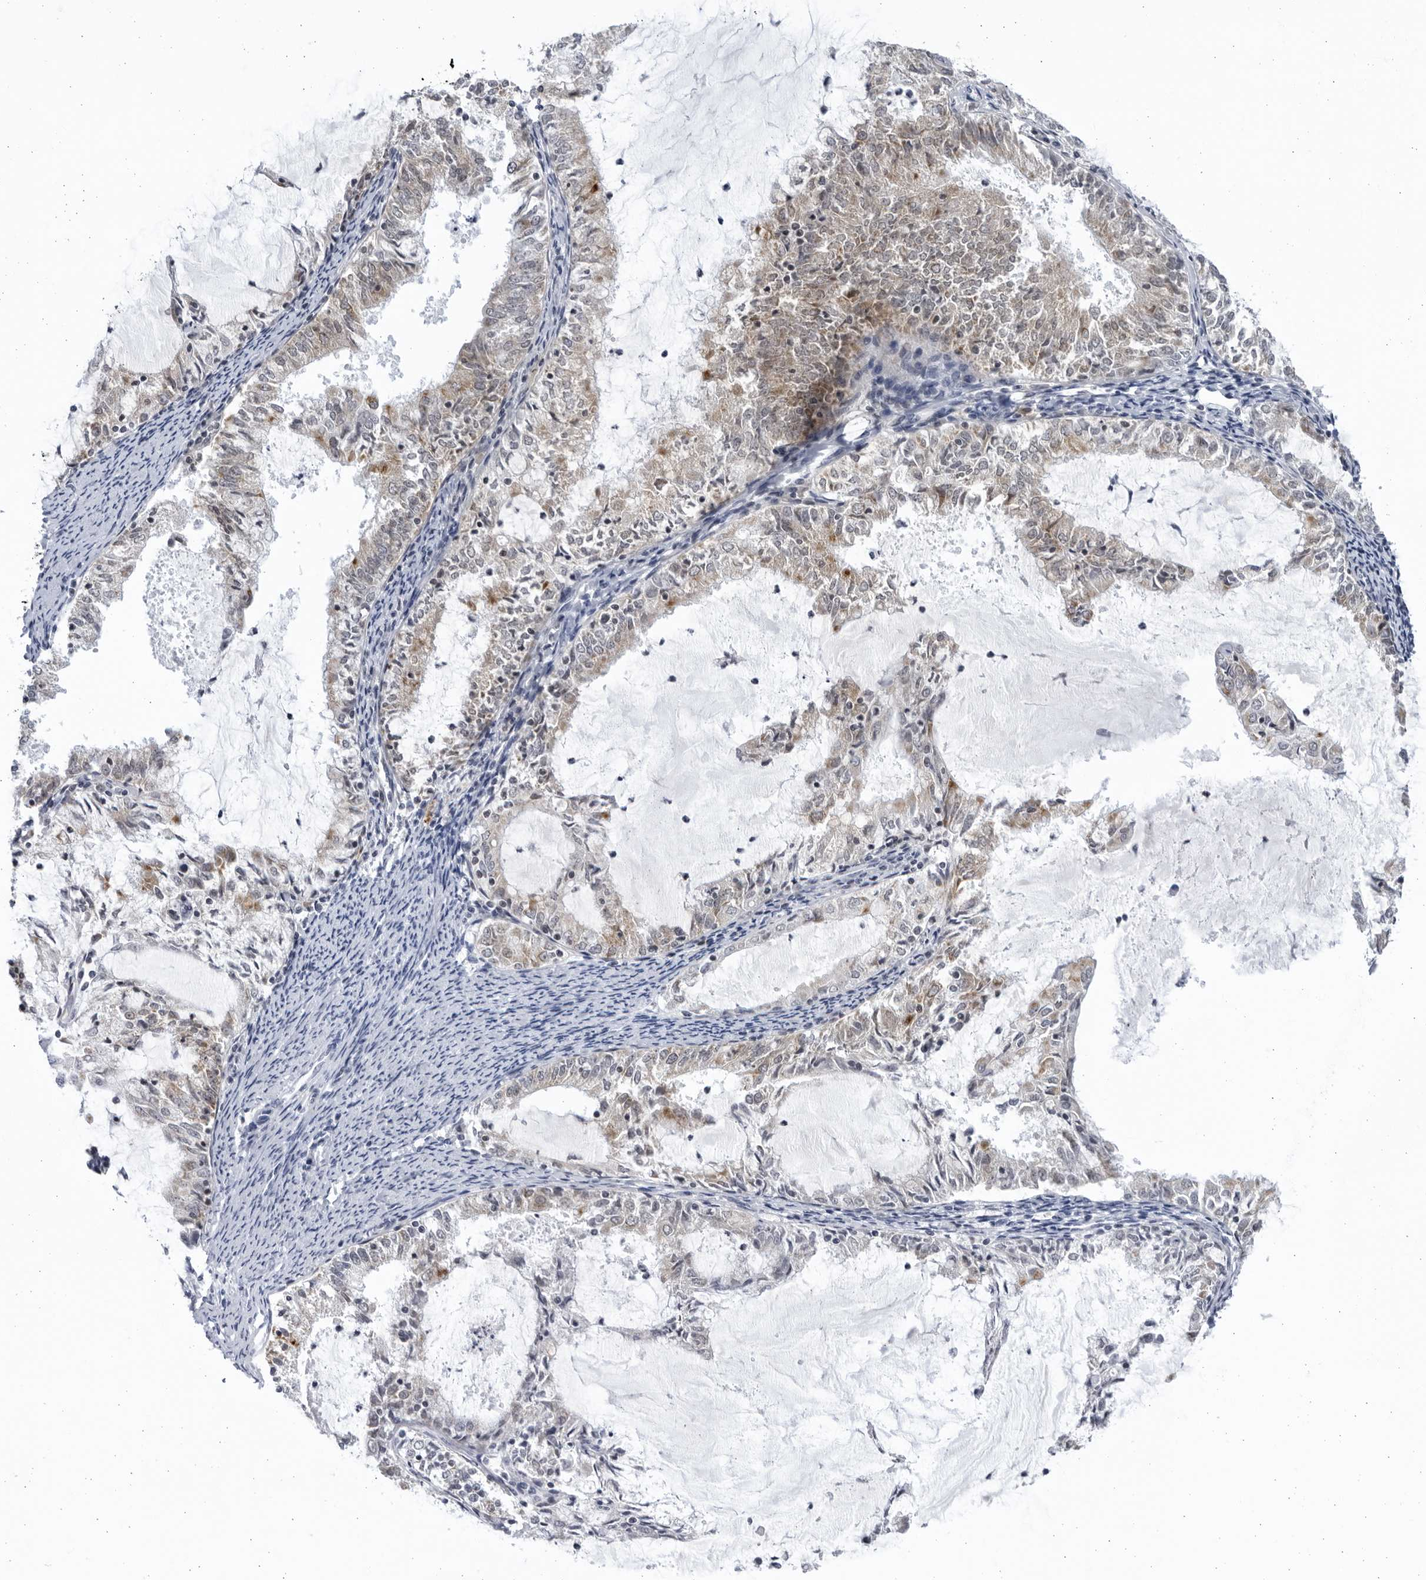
{"staining": {"intensity": "weak", "quantity": "25%-75%", "location": "cytoplasmic/membranous"}, "tissue": "endometrial cancer", "cell_type": "Tumor cells", "image_type": "cancer", "snomed": [{"axis": "morphology", "description": "Adenocarcinoma, NOS"}, {"axis": "topography", "description": "Endometrium"}], "caption": "Protein staining of endometrial adenocarcinoma tissue reveals weak cytoplasmic/membranous expression in approximately 25%-75% of tumor cells. (DAB (3,3'-diaminobenzidine) IHC with brightfield microscopy, high magnification).", "gene": "SLC25A22", "patient": {"sex": "female", "age": 57}}